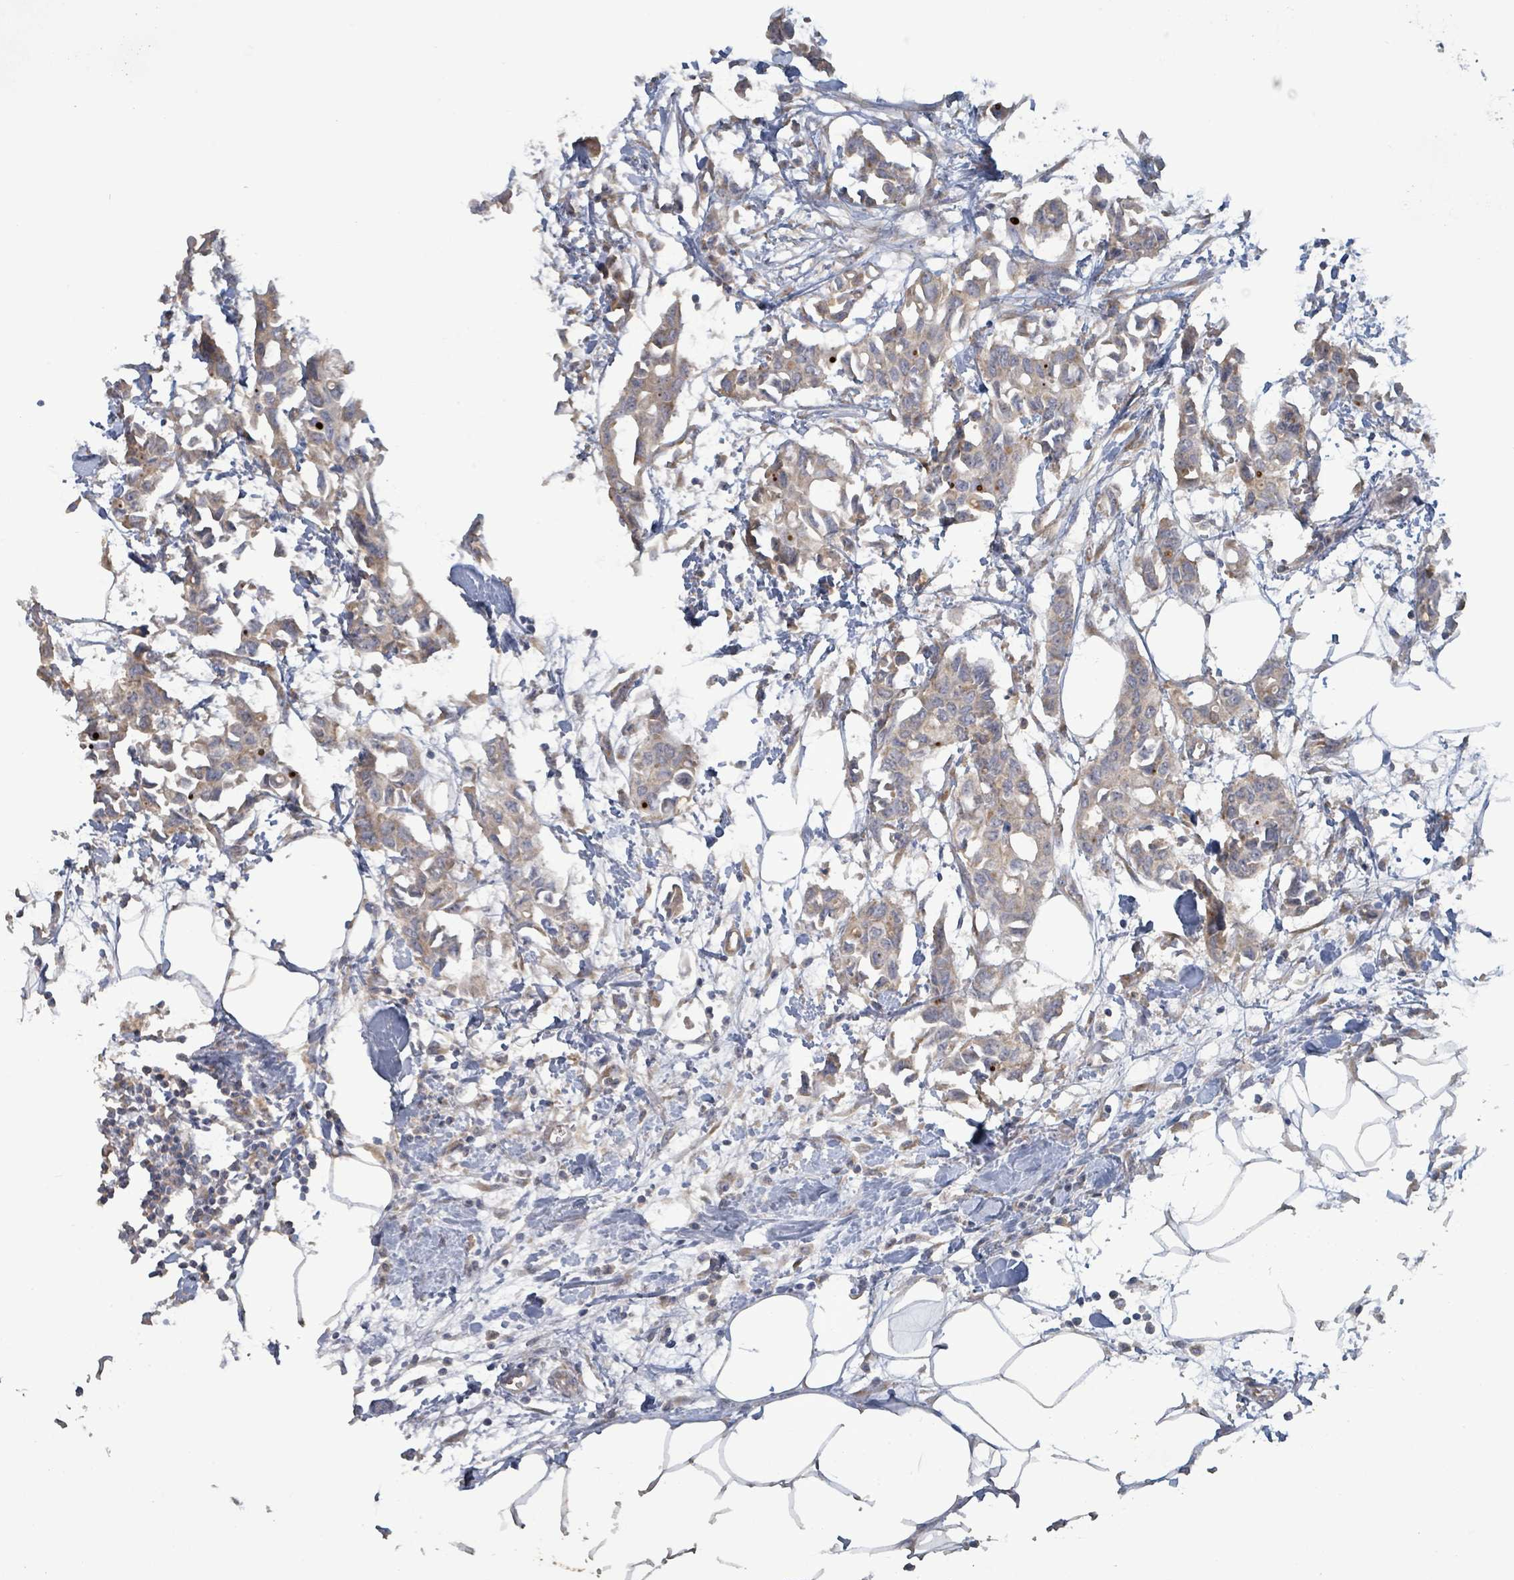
{"staining": {"intensity": "moderate", "quantity": ">75%", "location": "cytoplasmic/membranous"}, "tissue": "breast cancer", "cell_type": "Tumor cells", "image_type": "cancer", "snomed": [{"axis": "morphology", "description": "Duct carcinoma"}, {"axis": "topography", "description": "Breast"}], "caption": "Breast cancer (intraductal carcinoma) stained with a brown dye reveals moderate cytoplasmic/membranous positive expression in about >75% of tumor cells.", "gene": "RPL32", "patient": {"sex": "female", "age": 41}}